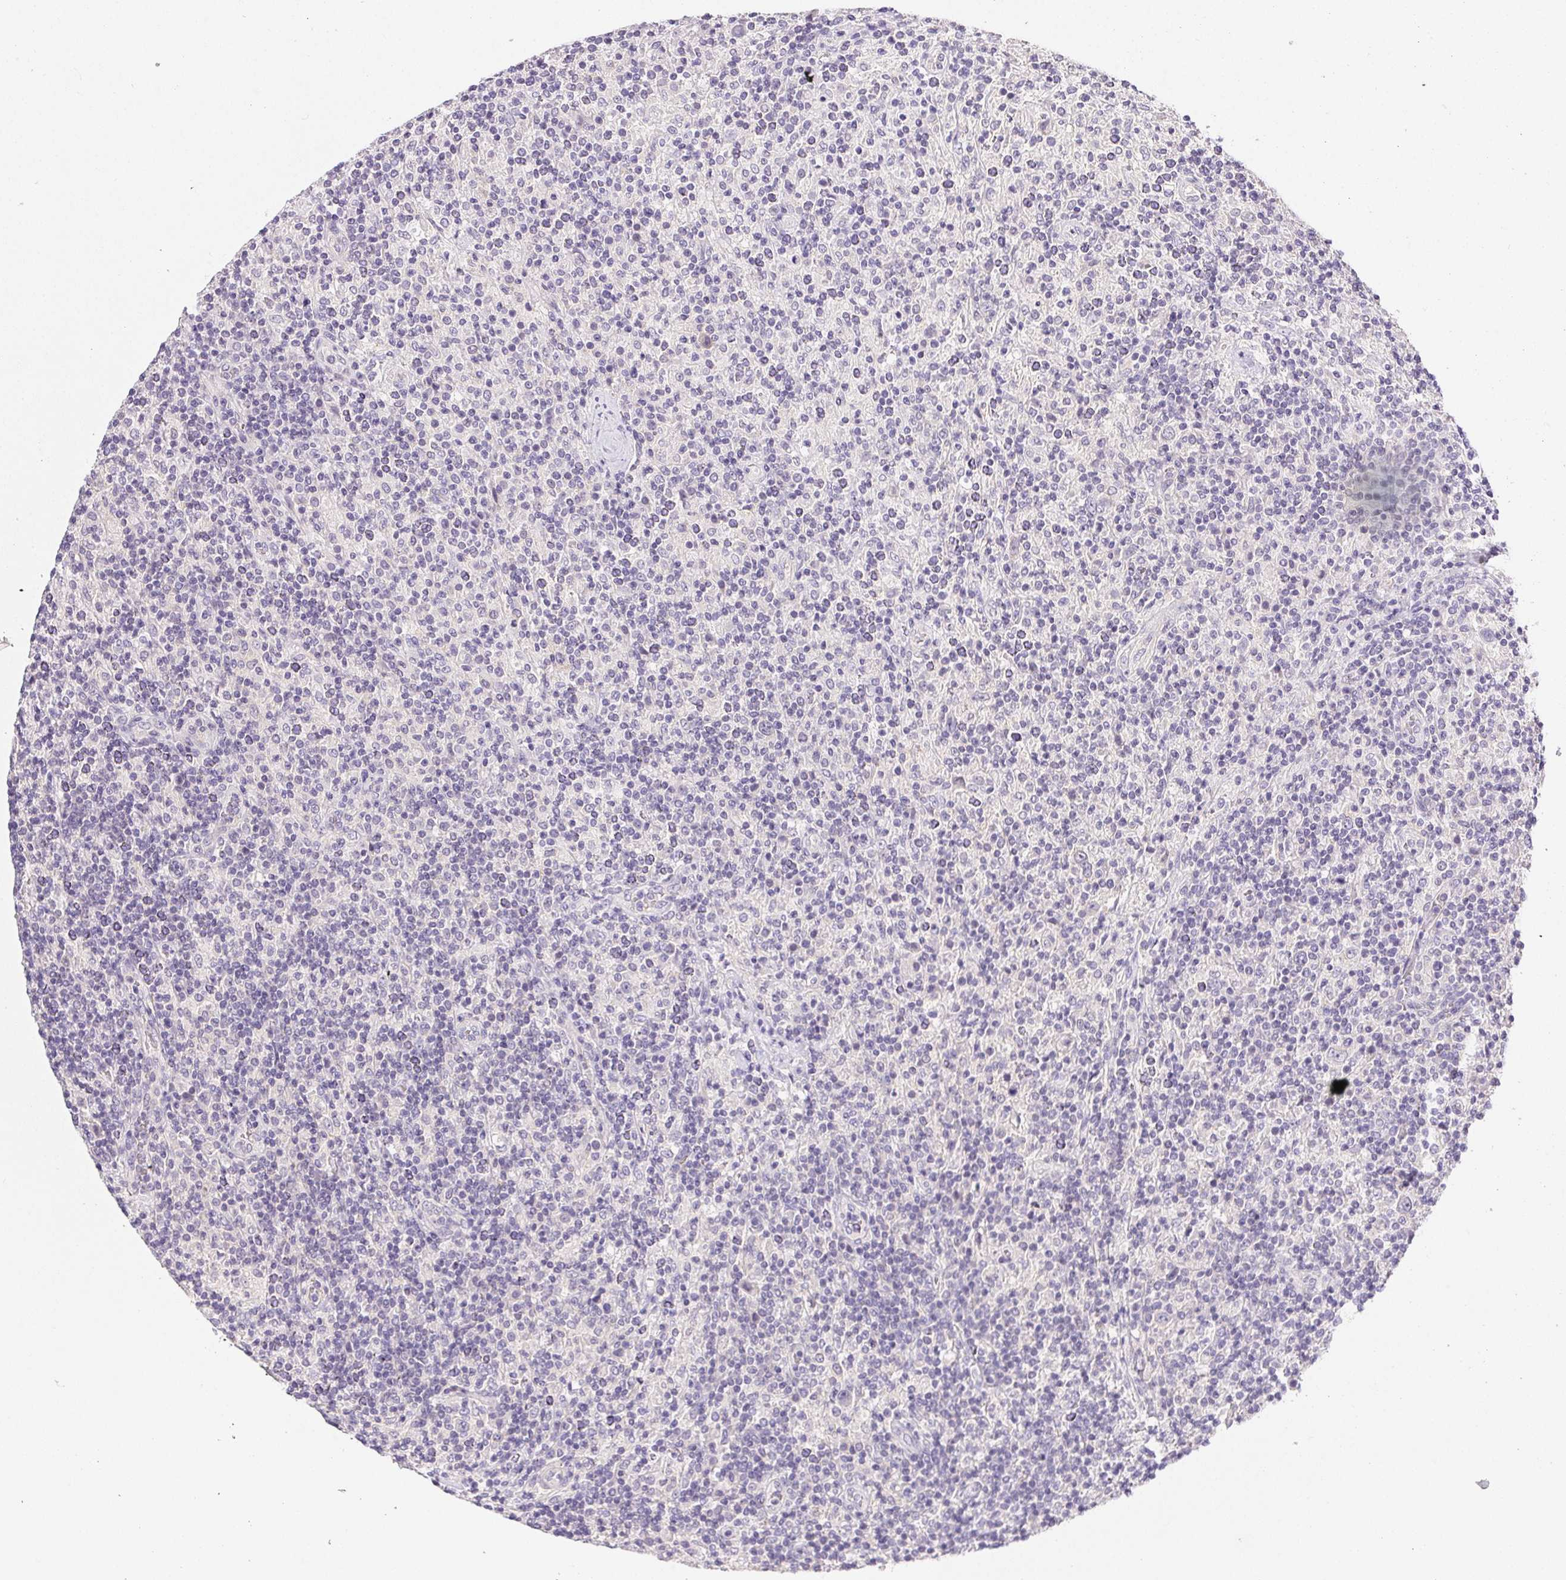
{"staining": {"intensity": "negative", "quantity": "none", "location": "none"}, "tissue": "lymphoma", "cell_type": "Tumor cells", "image_type": "cancer", "snomed": [{"axis": "morphology", "description": "Hodgkin's disease, NOS"}, {"axis": "topography", "description": "Lymph node"}], "caption": "Human lymphoma stained for a protein using IHC shows no positivity in tumor cells.", "gene": "SLC17A7", "patient": {"sex": "male", "age": 70}}